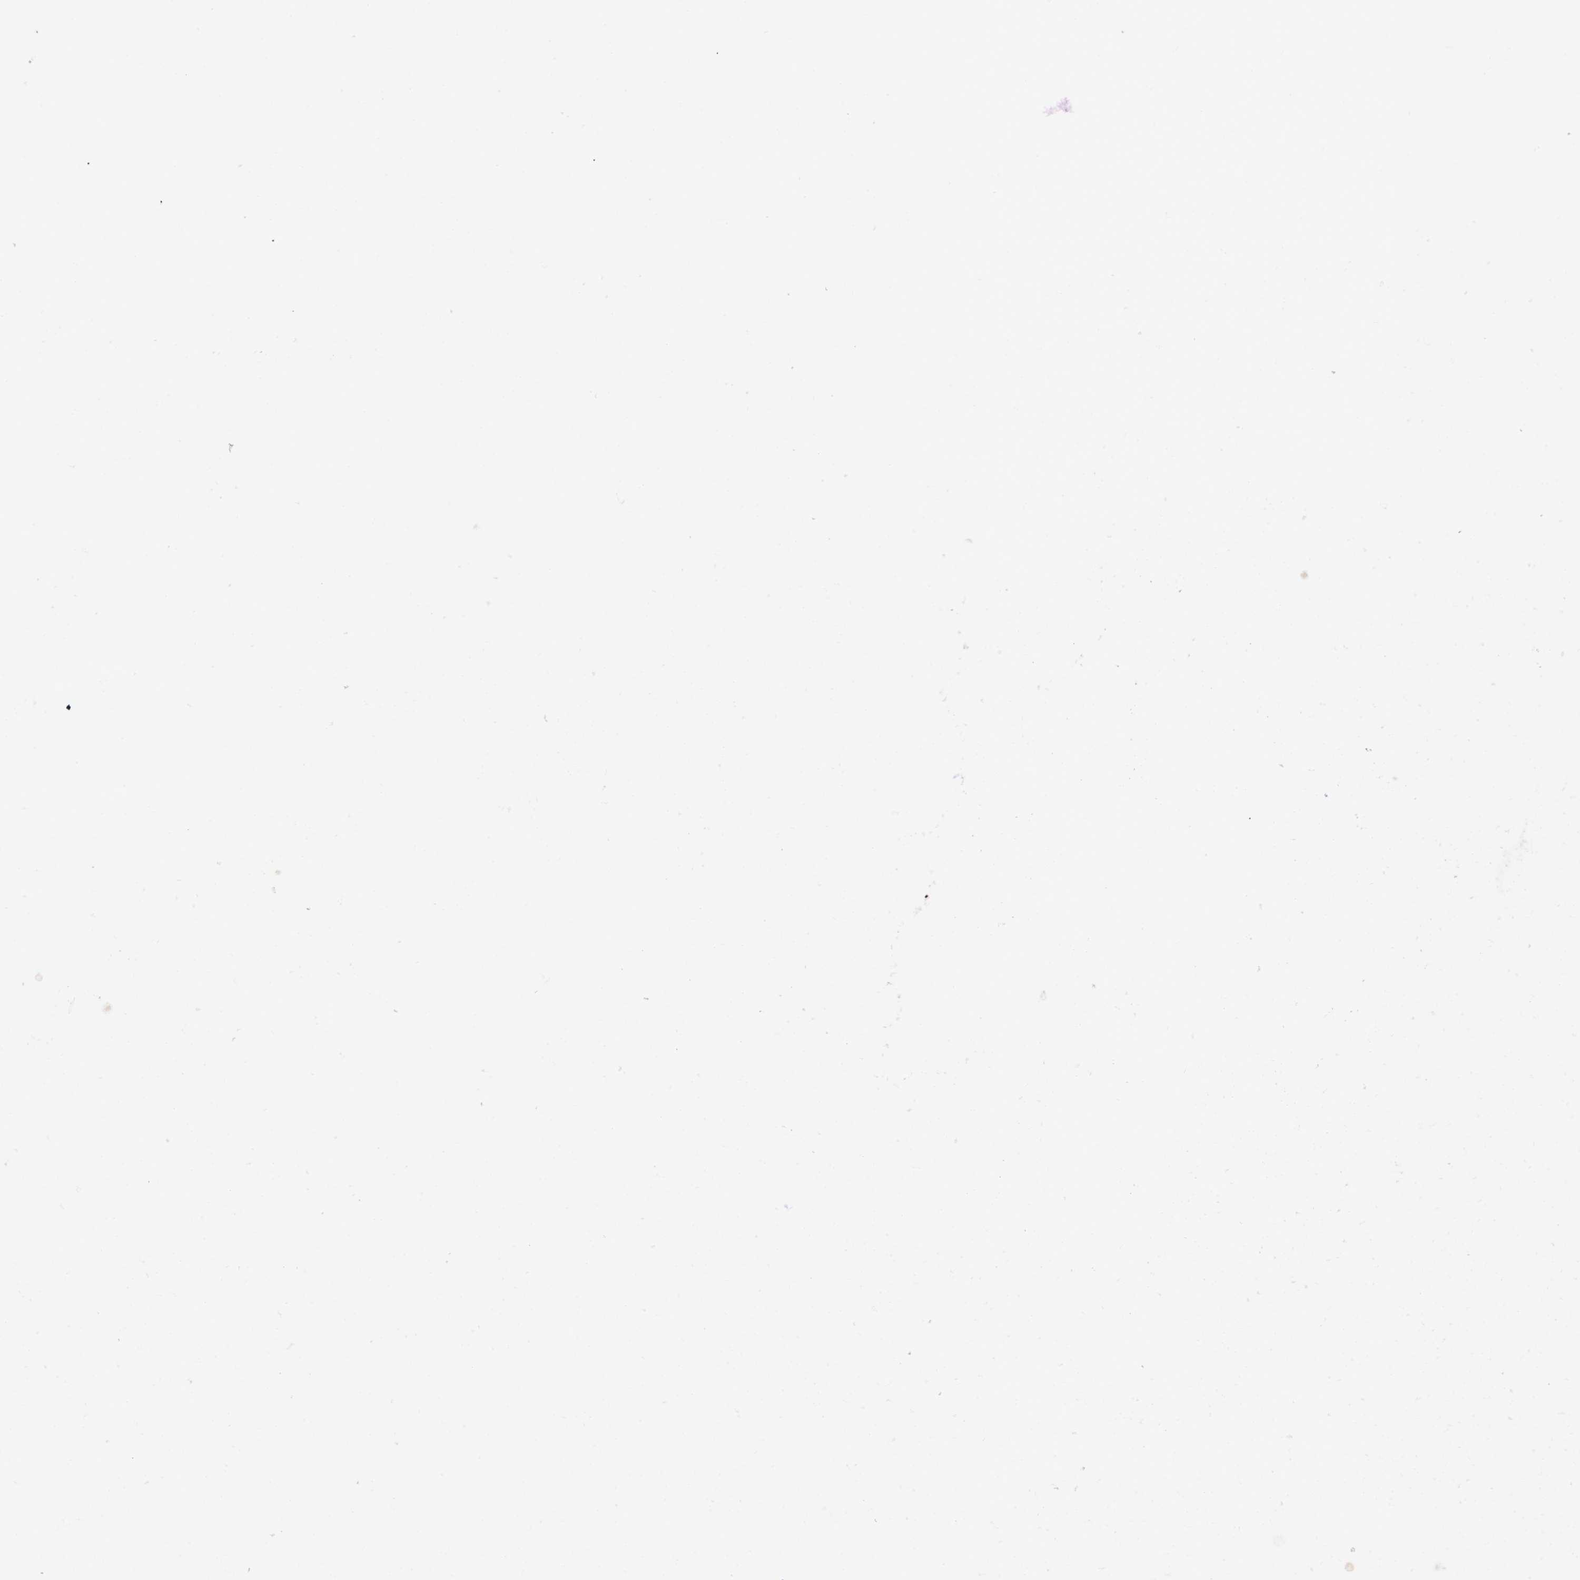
{"staining": {"intensity": "negative", "quantity": "none", "location": "none"}, "tissue": "carcinoid", "cell_type": "Tumor cells", "image_type": "cancer", "snomed": [{"axis": "morphology", "description": "Carcinoid, malignant, NOS"}, {"axis": "topography", "description": "Pancreas"}], "caption": "Malignant carcinoid was stained to show a protein in brown. There is no significant staining in tumor cells. (Immunohistochemistry (ihc), brightfield microscopy, high magnification).", "gene": "ANGPT2", "patient": {"sex": "male", "age": 41}}